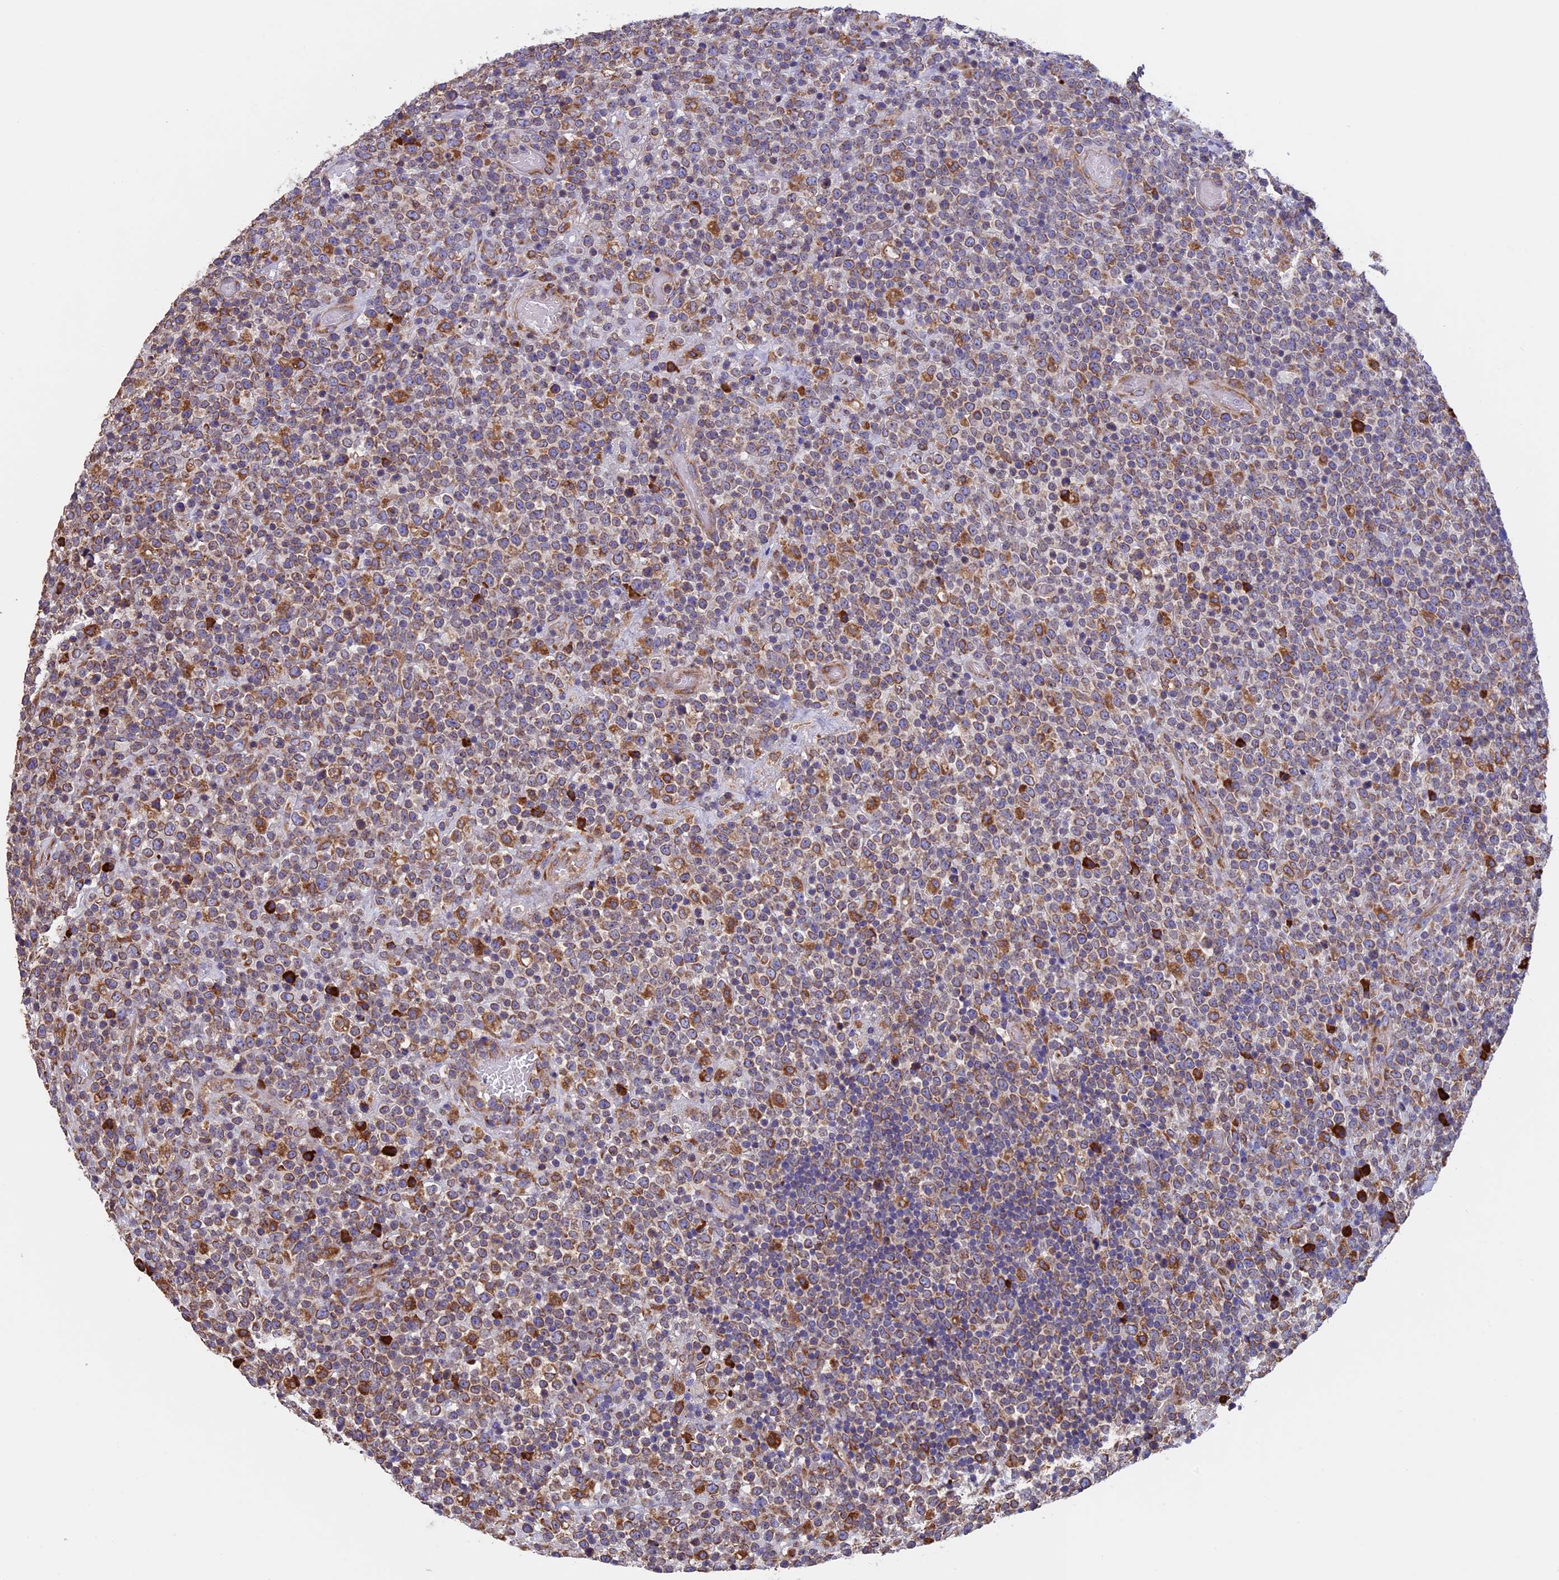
{"staining": {"intensity": "moderate", "quantity": "<25%", "location": "cytoplasmic/membranous"}, "tissue": "lymphoma", "cell_type": "Tumor cells", "image_type": "cancer", "snomed": [{"axis": "morphology", "description": "Malignant lymphoma, non-Hodgkin's type, High grade"}, {"axis": "topography", "description": "Colon"}], "caption": "DAB (3,3'-diaminobenzidine) immunohistochemical staining of human lymphoma exhibits moderate cytoplasmic/membranous protein staining in about <25% of tumor cells. The staining was performed using DAB (3,3'-diaminobenzidine) to visualize the protein expression in brown, while the nuclei were stained in blue with hematoxylin (Magnification: 20x).", "gene": "BTBD3", "patient": {"sex": "female", "age": 53}}